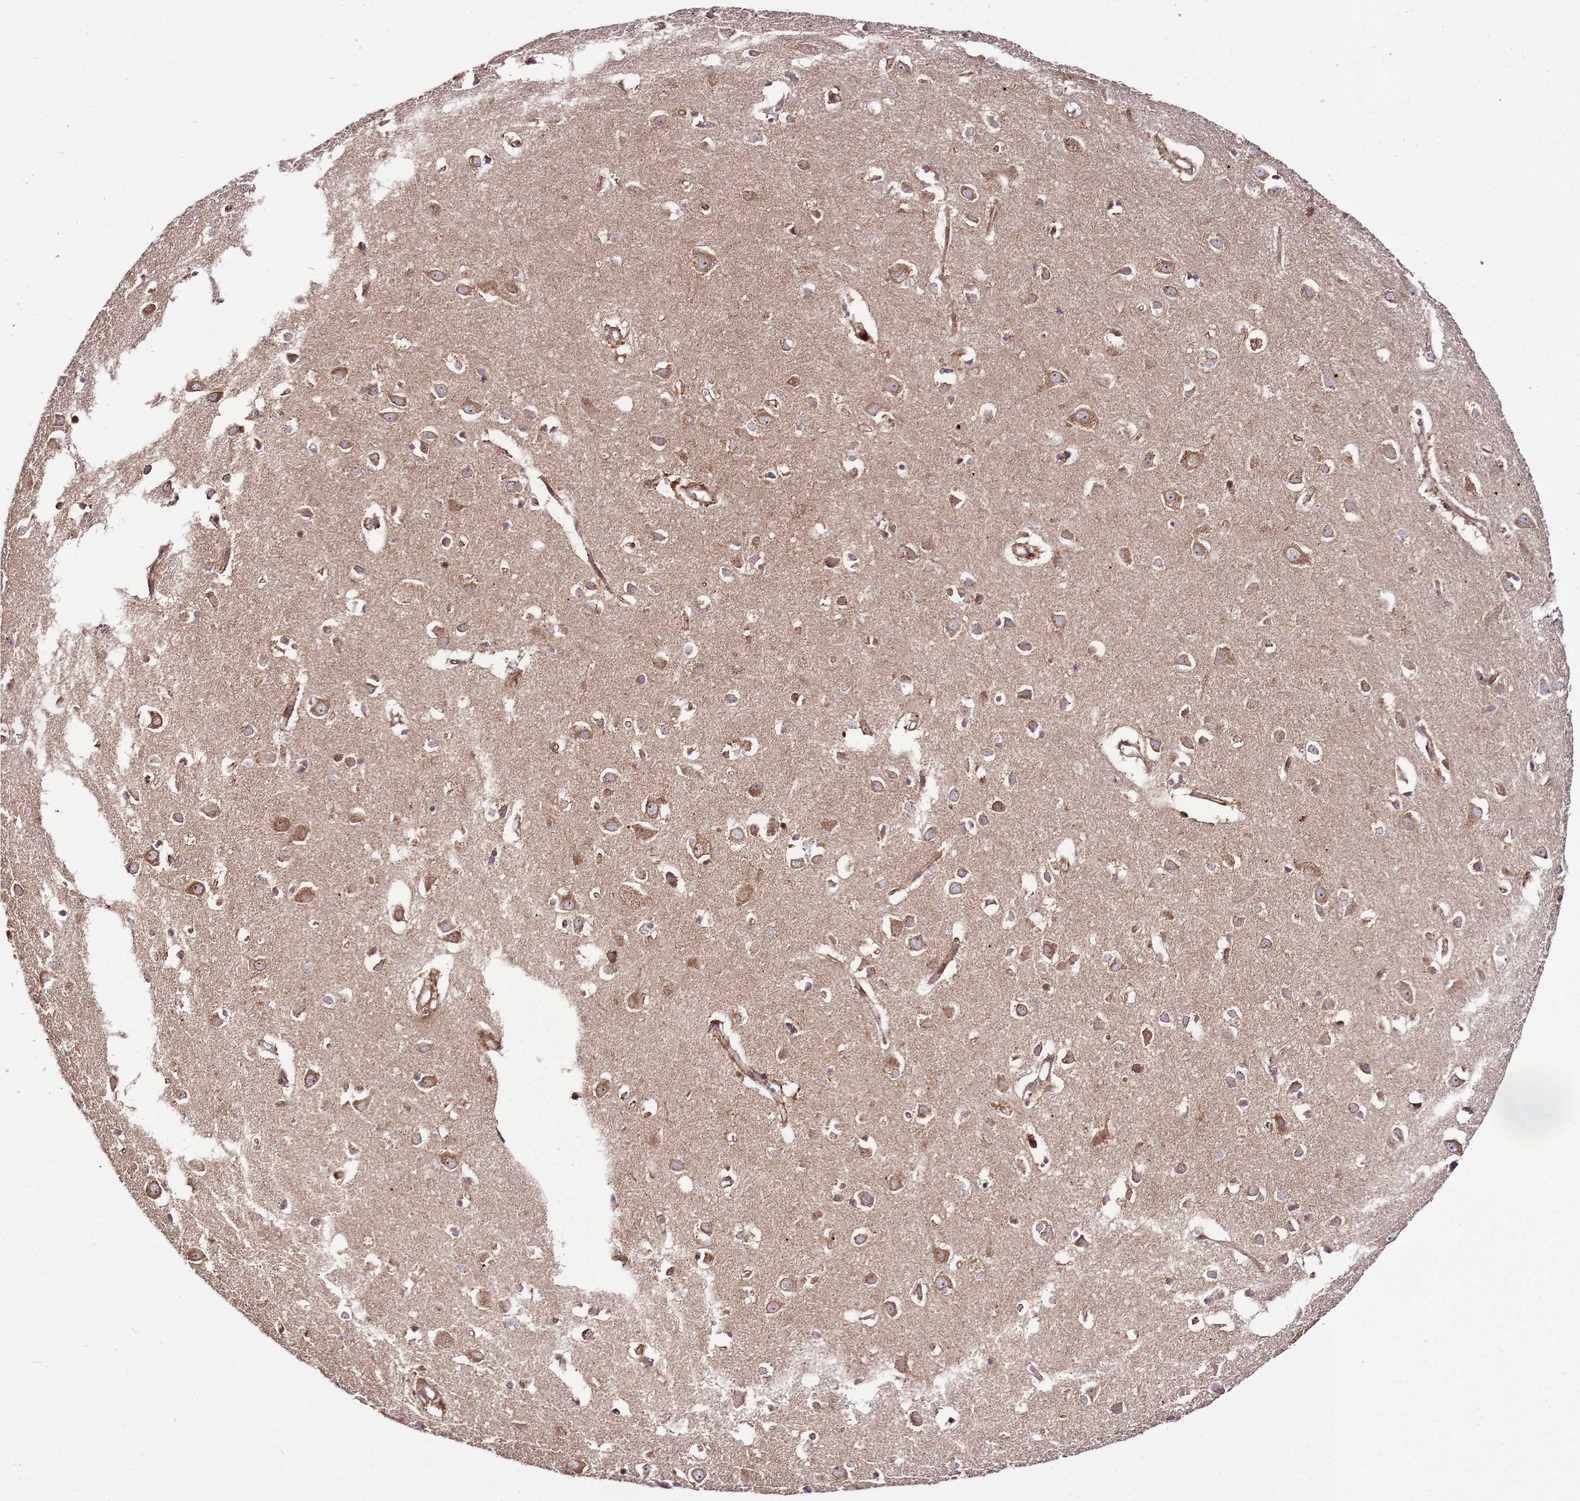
{"staining": {"intensity": "moderate", "quantity": ">75%", "location": "cytoplasmic/membranous"}, "tissue": "cerebral cortex", "cell_type": "Endothelial cells", "image_type": "normal", "snomed": [{"axis": "morphology", "description": "Normal tissue, NOS"}, {"axis": "topography", "description": "Cerebral cortex"}], "caption": "This photomicrograph displays immunohistochemistry staining of normal cerebral cortex, with medium moderate cytoplasmic/membranous expression in approximately >75% of endothelial cells.", "gene": "RASA3", "patient": {"sex": "female", "age": 64}}